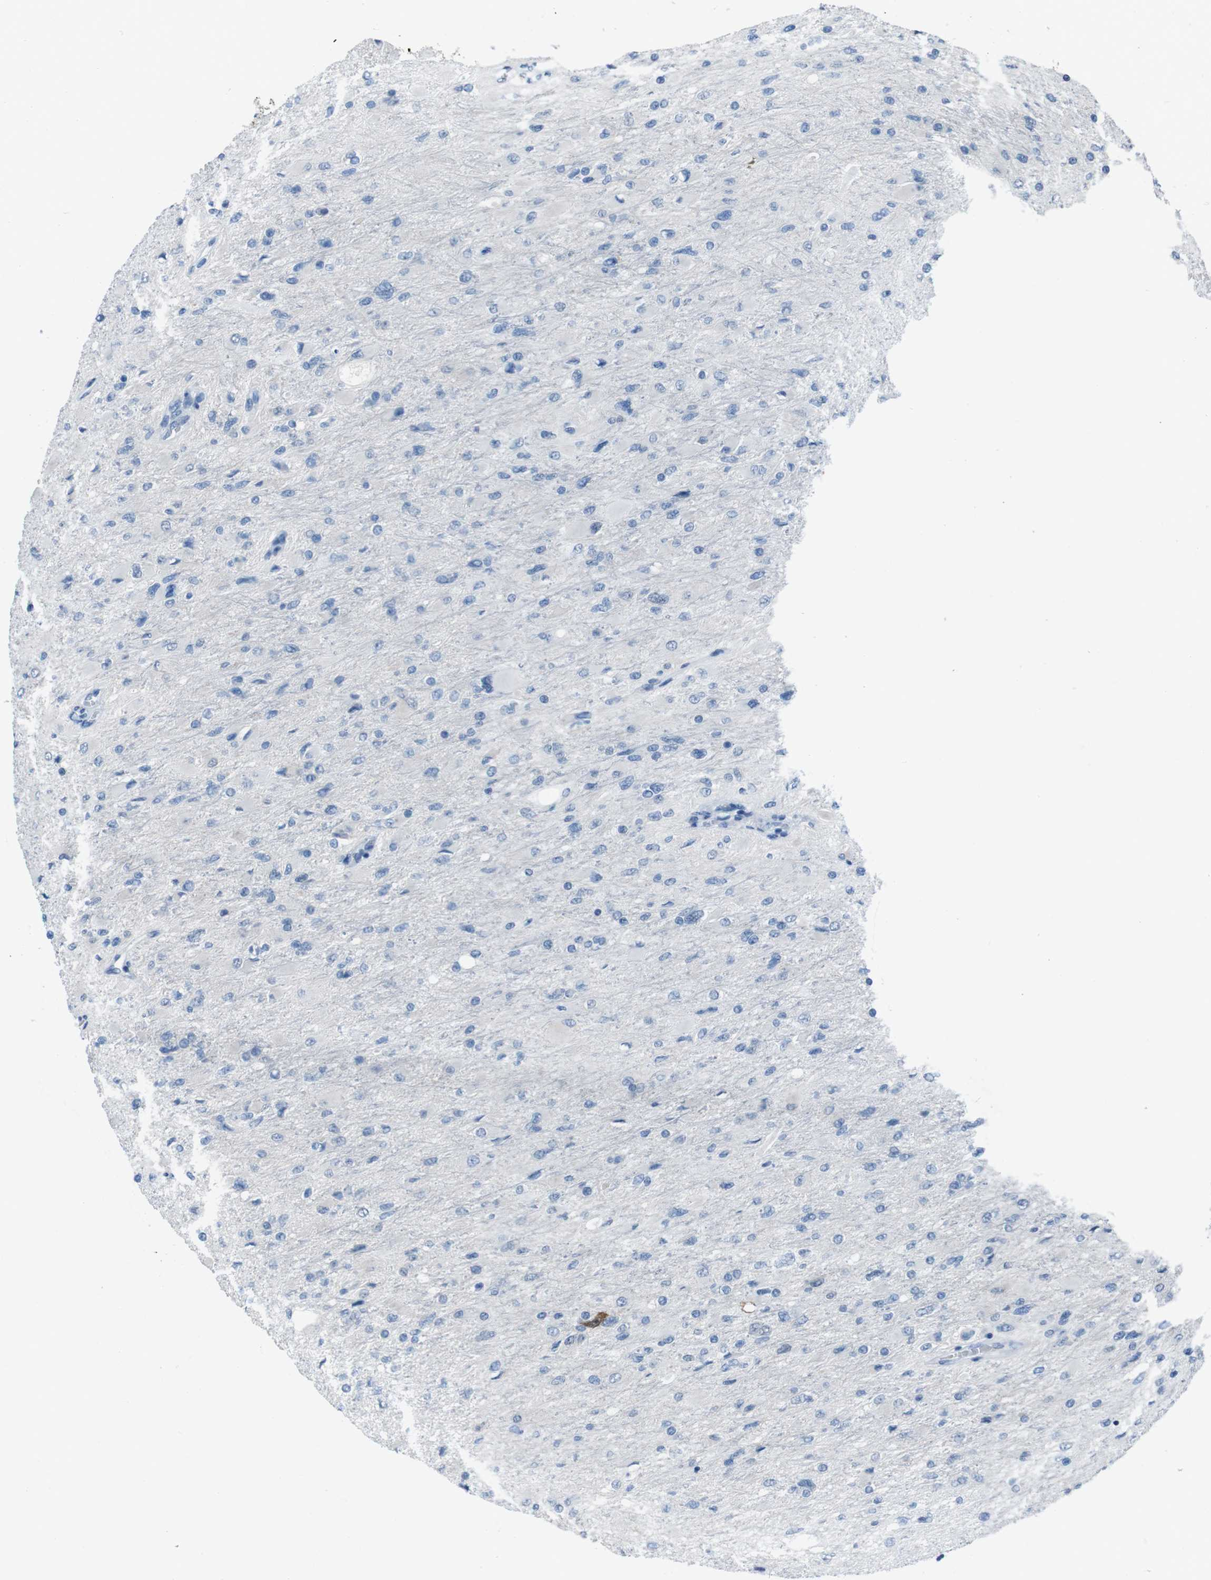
{"staining": {"intensity": "negative", "quantity": "none", "location": "none"}, "tissue": "glioma", "cell_type": "Tumor cells", "image_type": "cancer", "snomed": [{"axis": "morphology", "description": "Glioma, malignant, High grade"}, {"axis": "topography", "description": "Cerebral cortex"}], "caption": "DAB immunohistochemical staining of human high-grade glioma (malignant) demonstrates no significant staining in tumor cells.", "gene": "CDHR2", "patient": {"sex": "female", "age": 36}}